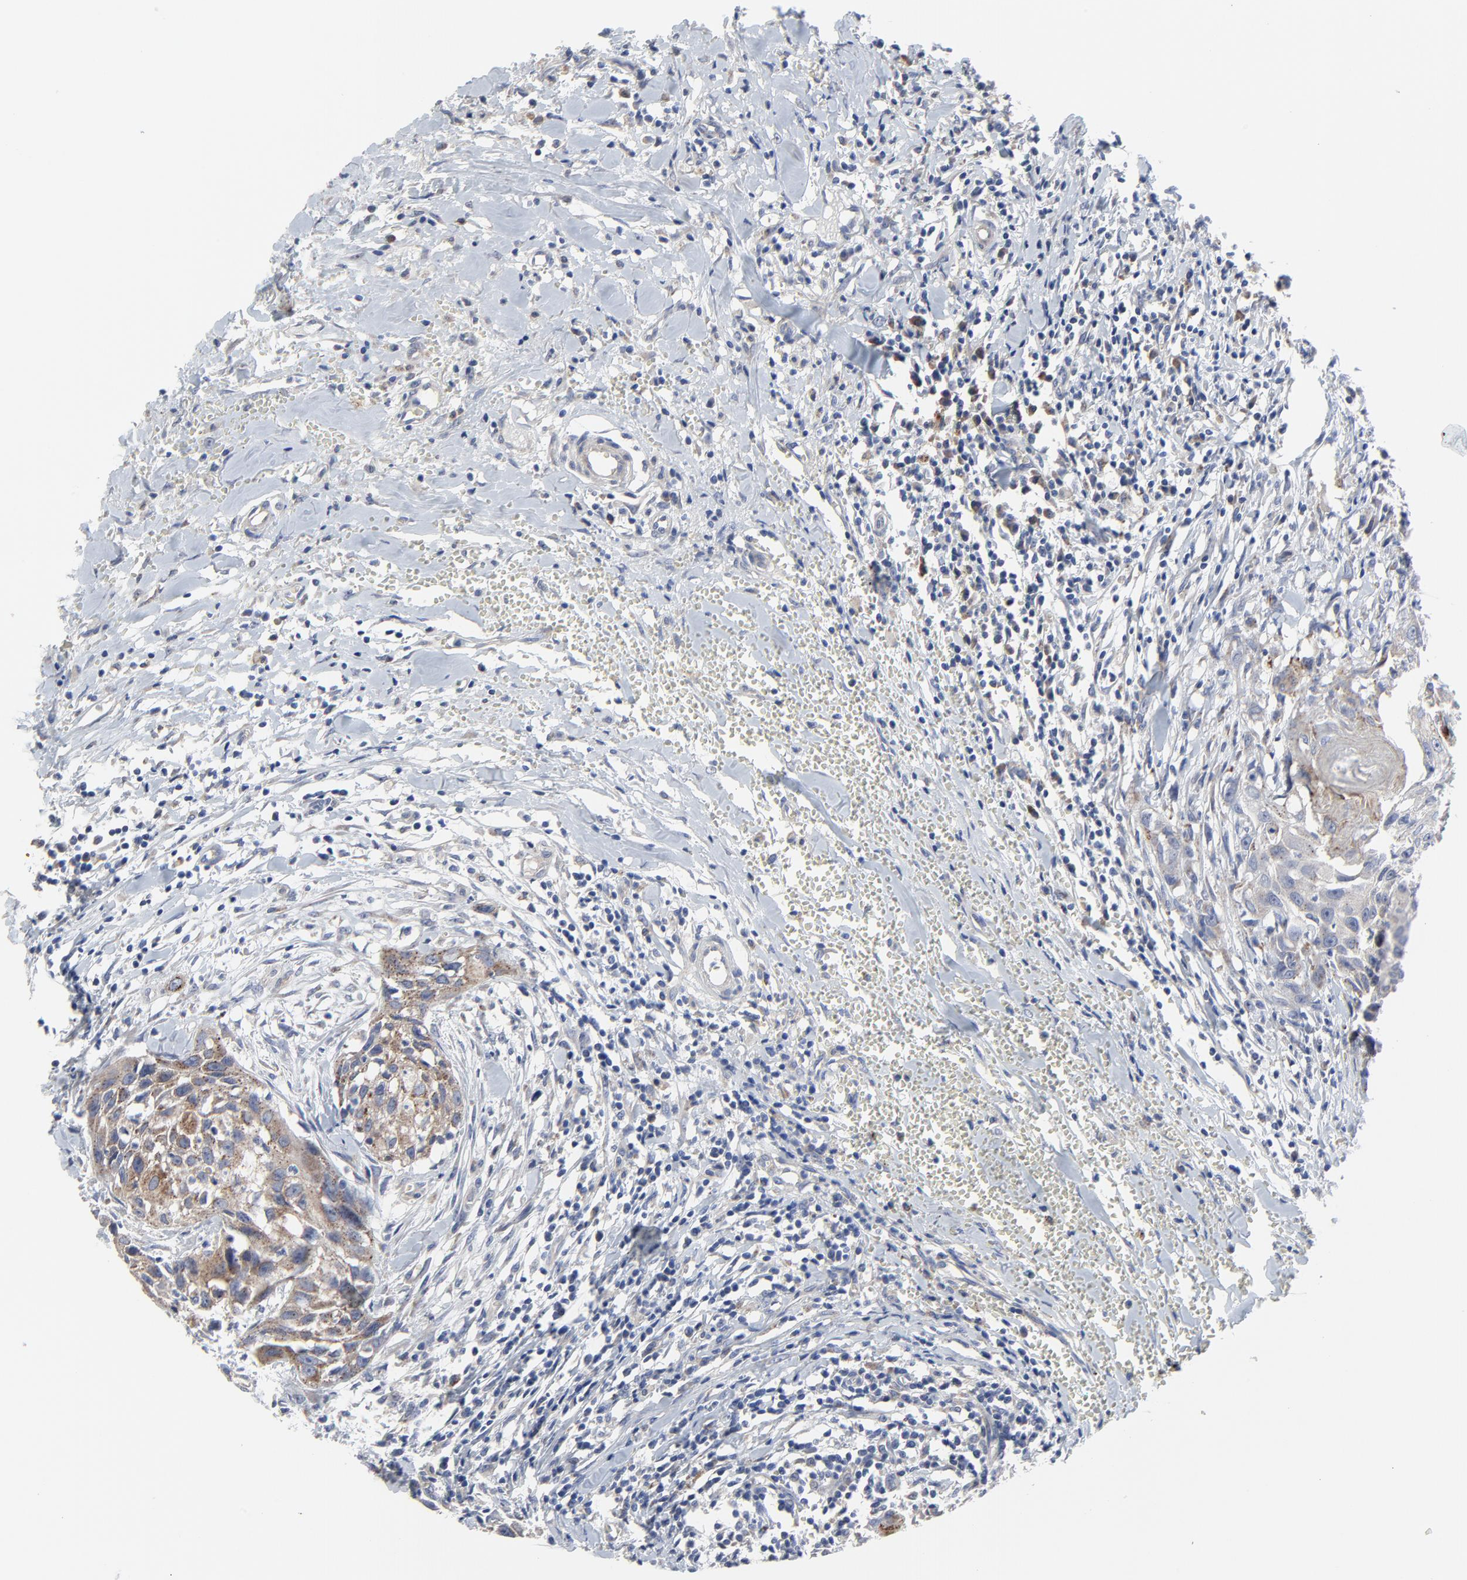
{"staining": {"intensity": "moderate", "quantity": ">75%", "location": "cytoplasmic/membranous"}, "tissue": "head and neck cancer", "cell_type": "Tumor cells", "image_type": "cancer", "snomed": [{"axis": "morphology", "description": "Squamous cell carcinoma, NOS"}, {"axis": "topography", "description": "Head-Neck"}], "caption": "There is medium levels of moderate cytoplasmic/membranous staining in tumor cells of head and neck squamous cell carcinoma, as demonstrated by immunohistochemical staining (brown color).", "gene": "DHRSX", "patient": {"sex": "male", "age": 64}}